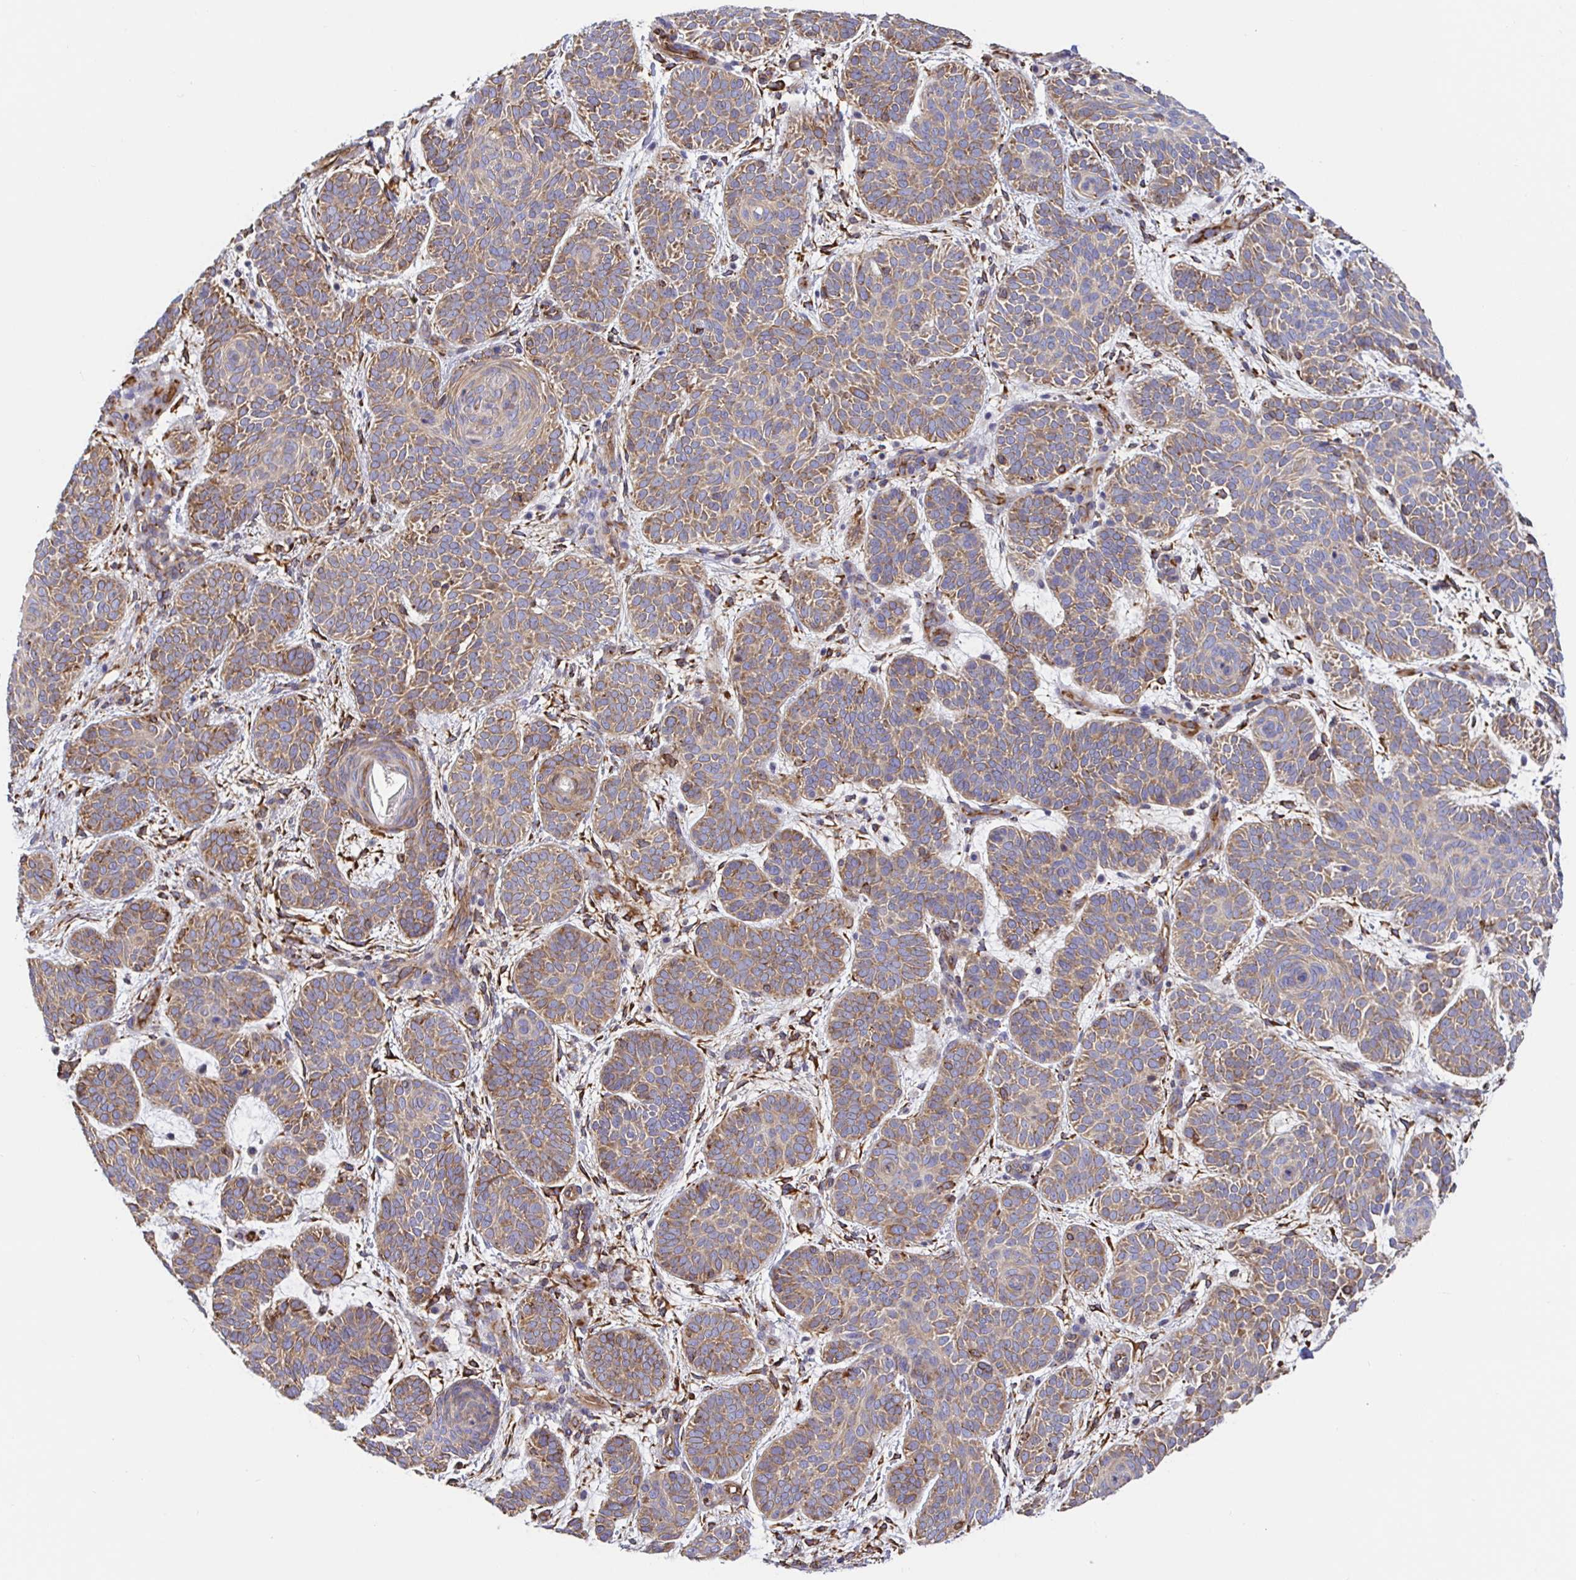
{"staining": {"intensity": "moderate", "quantity": ">75%", "location": "cytoplasmic/membranous"}, "tissue": "skin cancer", "cell_type": "Tumor cells", "image_type": "cancer", "snomed": [{"axis": "morphology", "description": "Basal cell carcinoma"}, {"axis": "topography", "description": "Skin"}], "caption": "IHC (DAB) staining of skin basal cell carcinoma exhibits moderate cytoplasmic/membranous protein expression in about >75% of tumor cells.", "gene": "MAOA", "patient": {"sex": "female", "age": 82}}